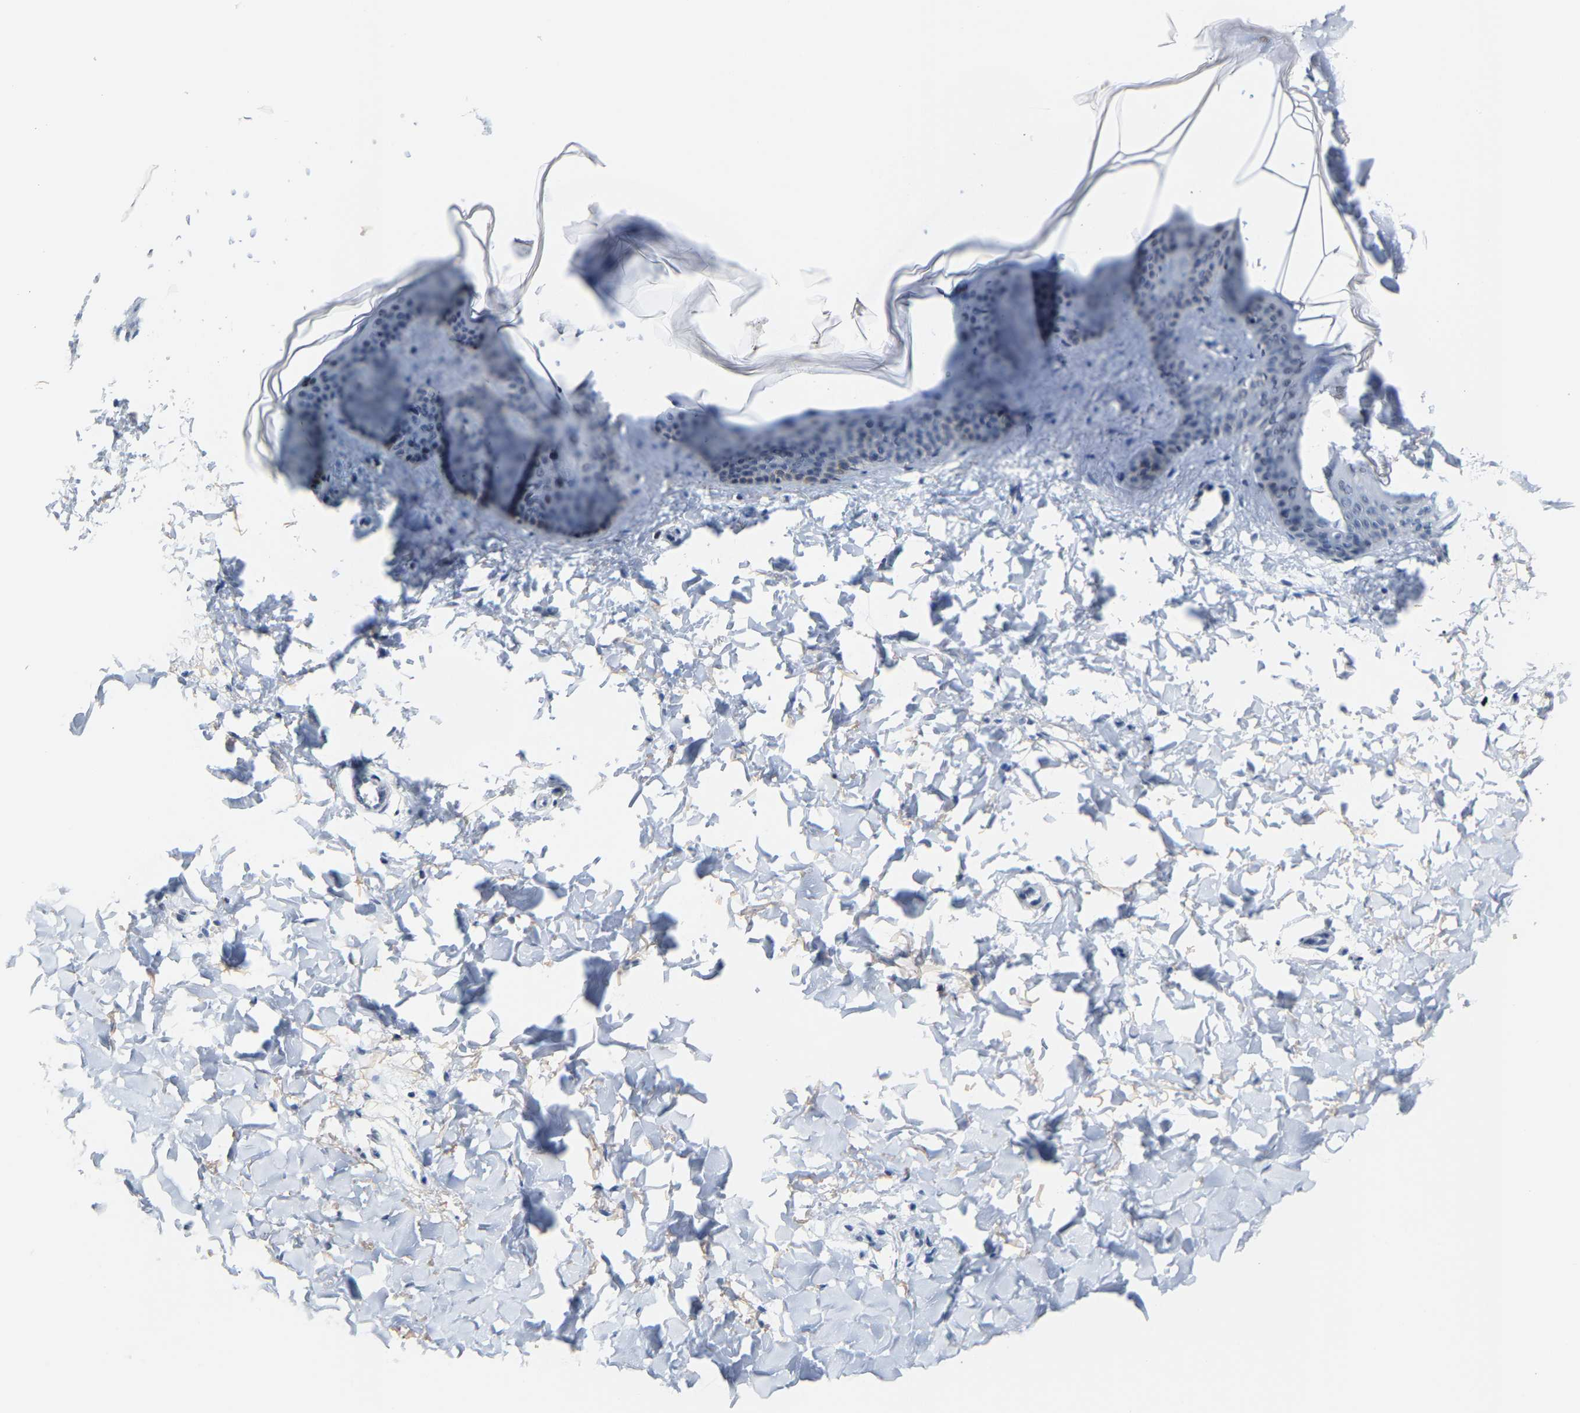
{"staining": {"intensity": "negative", "quantity": "none", "location": "none"}, "tissue": "skin", "cell_type": "Fibroblasts", "image_type": "normal", "snomed": [{"axis": "morphology", "description": "Normal tissue, NOS"}, {"axis": "topography", "description": "Skin"}], "caption": "Immunohistochemical staining of benign human skin demonstrates no significant staining in fibroblasts. (DAB immunohistochemistry (IHC), high magnification).", "gene": "FAM180A", "patient": {"sex": "female", "age": 17}}